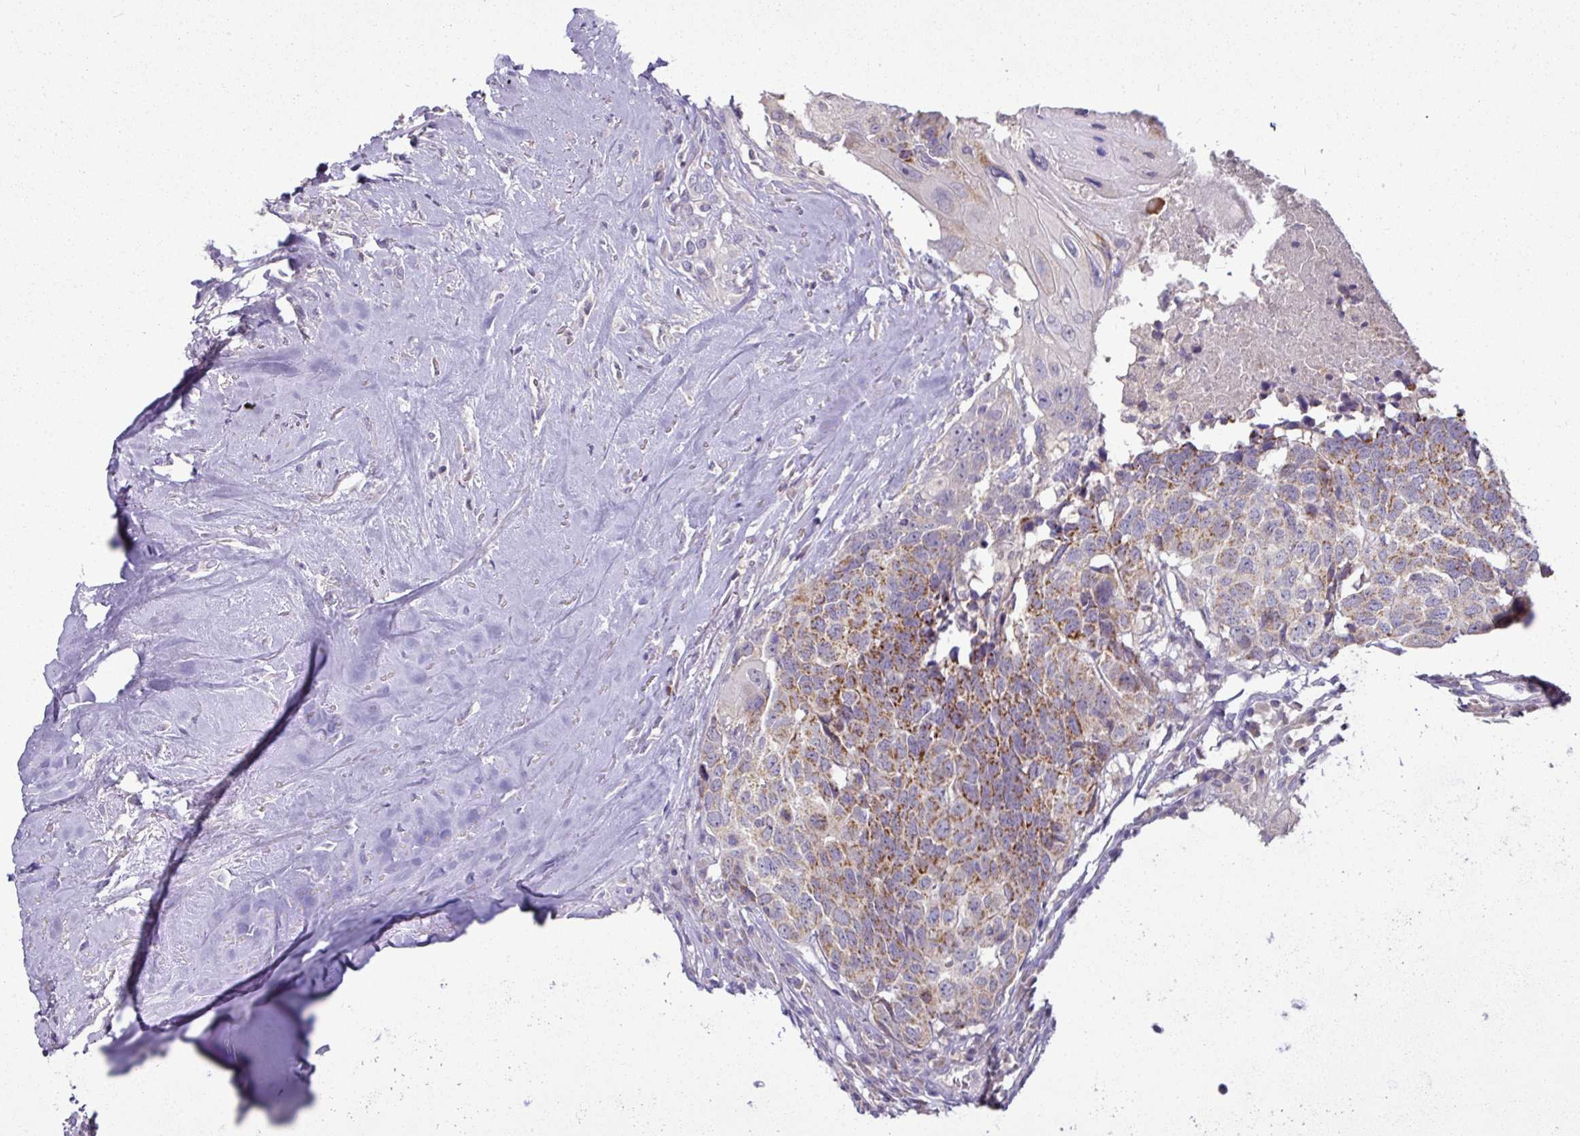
{"staining": {"intensity": "moderate", "quantity": "25%-75%", "location": "cytoplasmic/membranous"}, "tissue": "head and neck cancer", "cell_type": "Tumor cells", "image_type": "cancer", "snomed": [{"axis": "morphology", "description": "Squamous cell carcinoma, NOS"}, {"axis": "topography", "description": "Head-Neck"}], "caption": "Approximately 25%-75% of tumor cells in squamous cell carcinoma (head and neck) exhibit moderate cytoplasmic/membranous protein staining as visualized by brown immunohistochemical staining.", "gene": "TRAPPC1", "patient": {"sex": "male", "age": 66}}